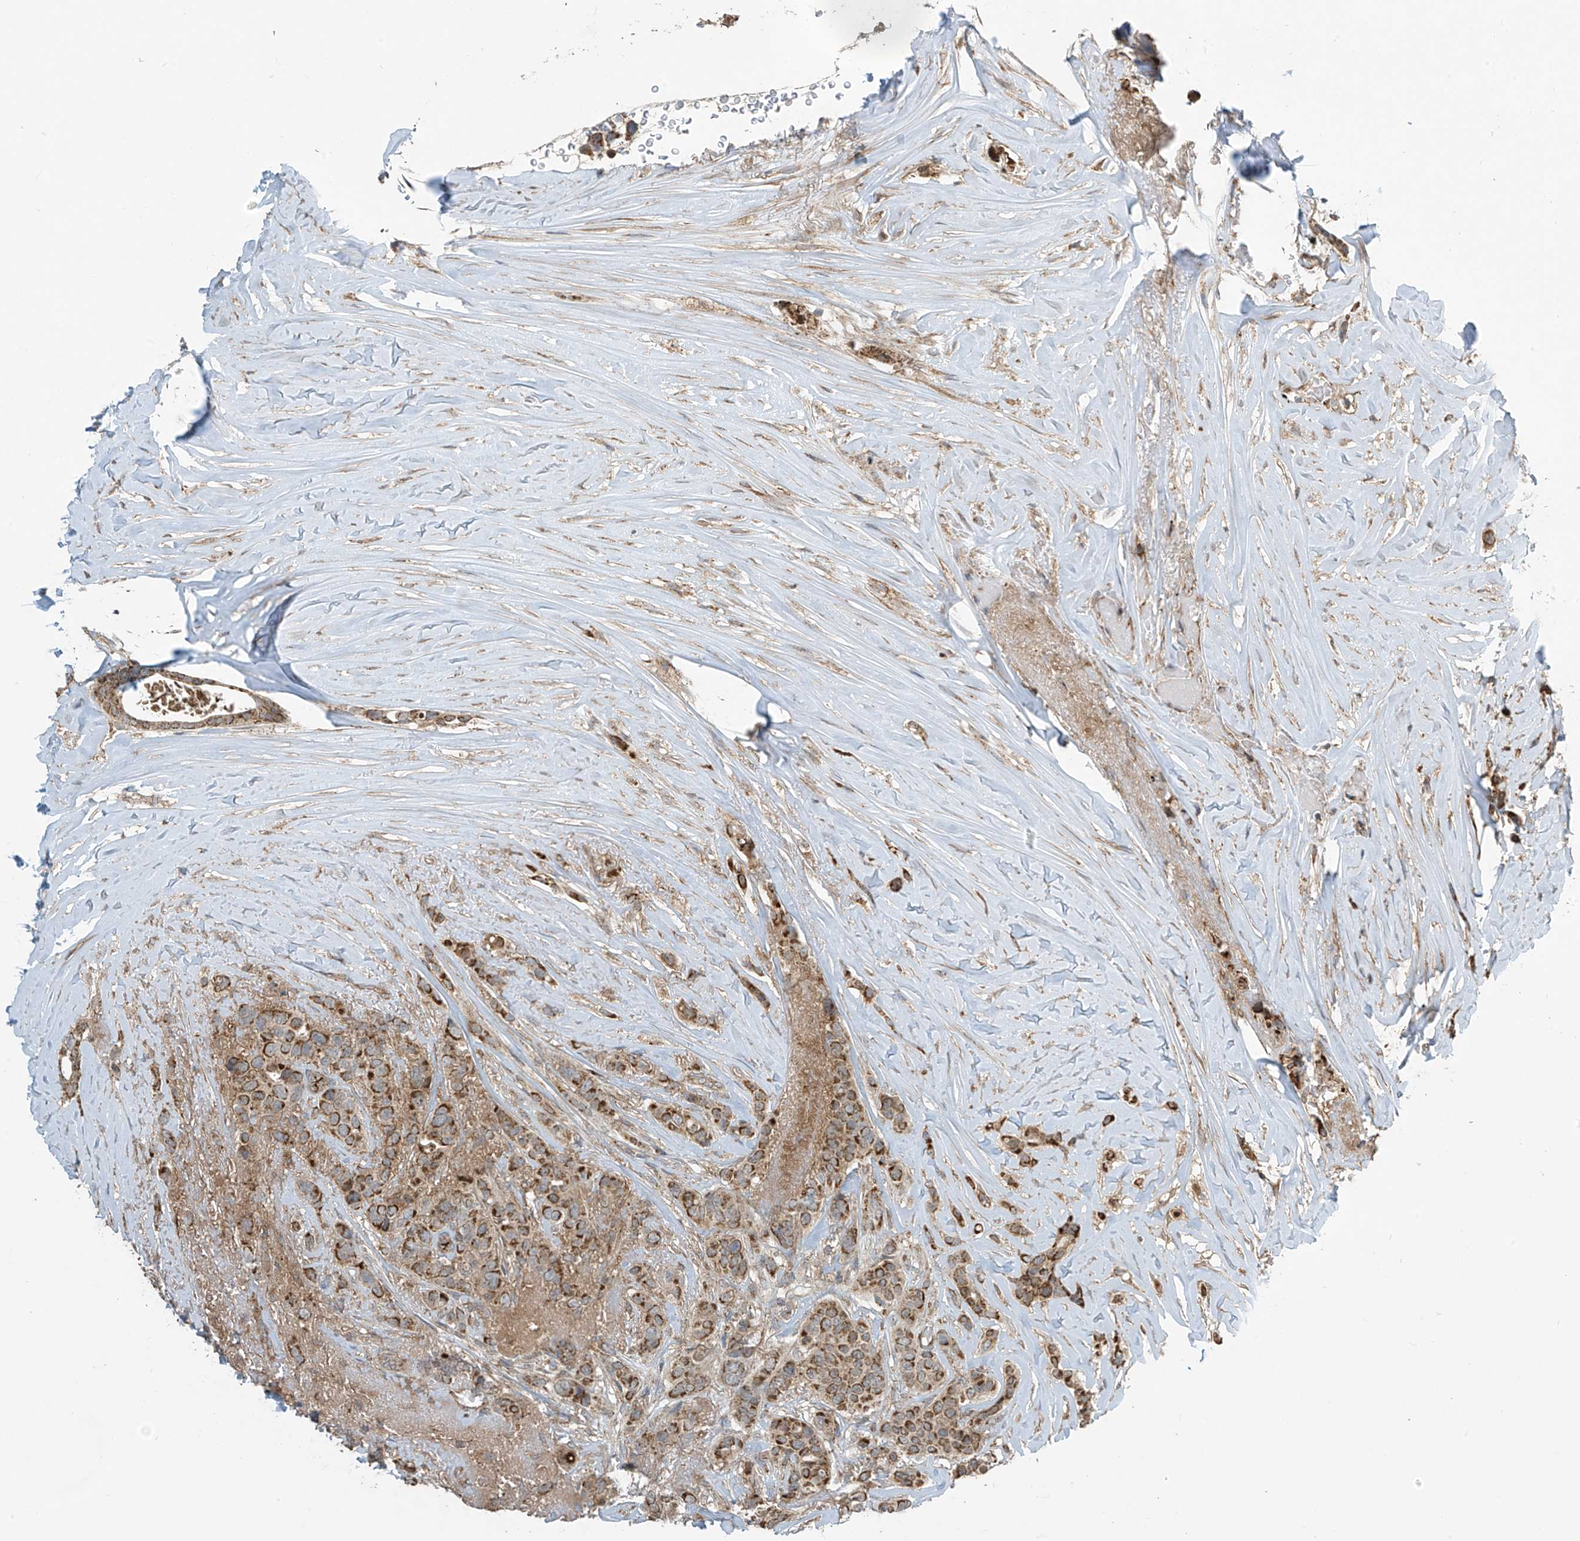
{"staining": {"intensity": "moderate", "quantity": ">75%", "location": "cytoplasmic/membranous"}, "tissue": "breast cancer", "cell_type": "Tumor cells", "image_type": "cancer", "snomed": [{"axis": "morphology", "description": "Lobular carcinoma"}, {"axis": "topography", "description": "Breast"}], "caption": "The photomicrograph demonstrates a brown stain indicating the presence of a protein in the cytoplasmic/membranous of tumor cells in lobular carcinoma (breast).", "gene": "METTL6", "patient": {"sex": "female", "age": 51}}